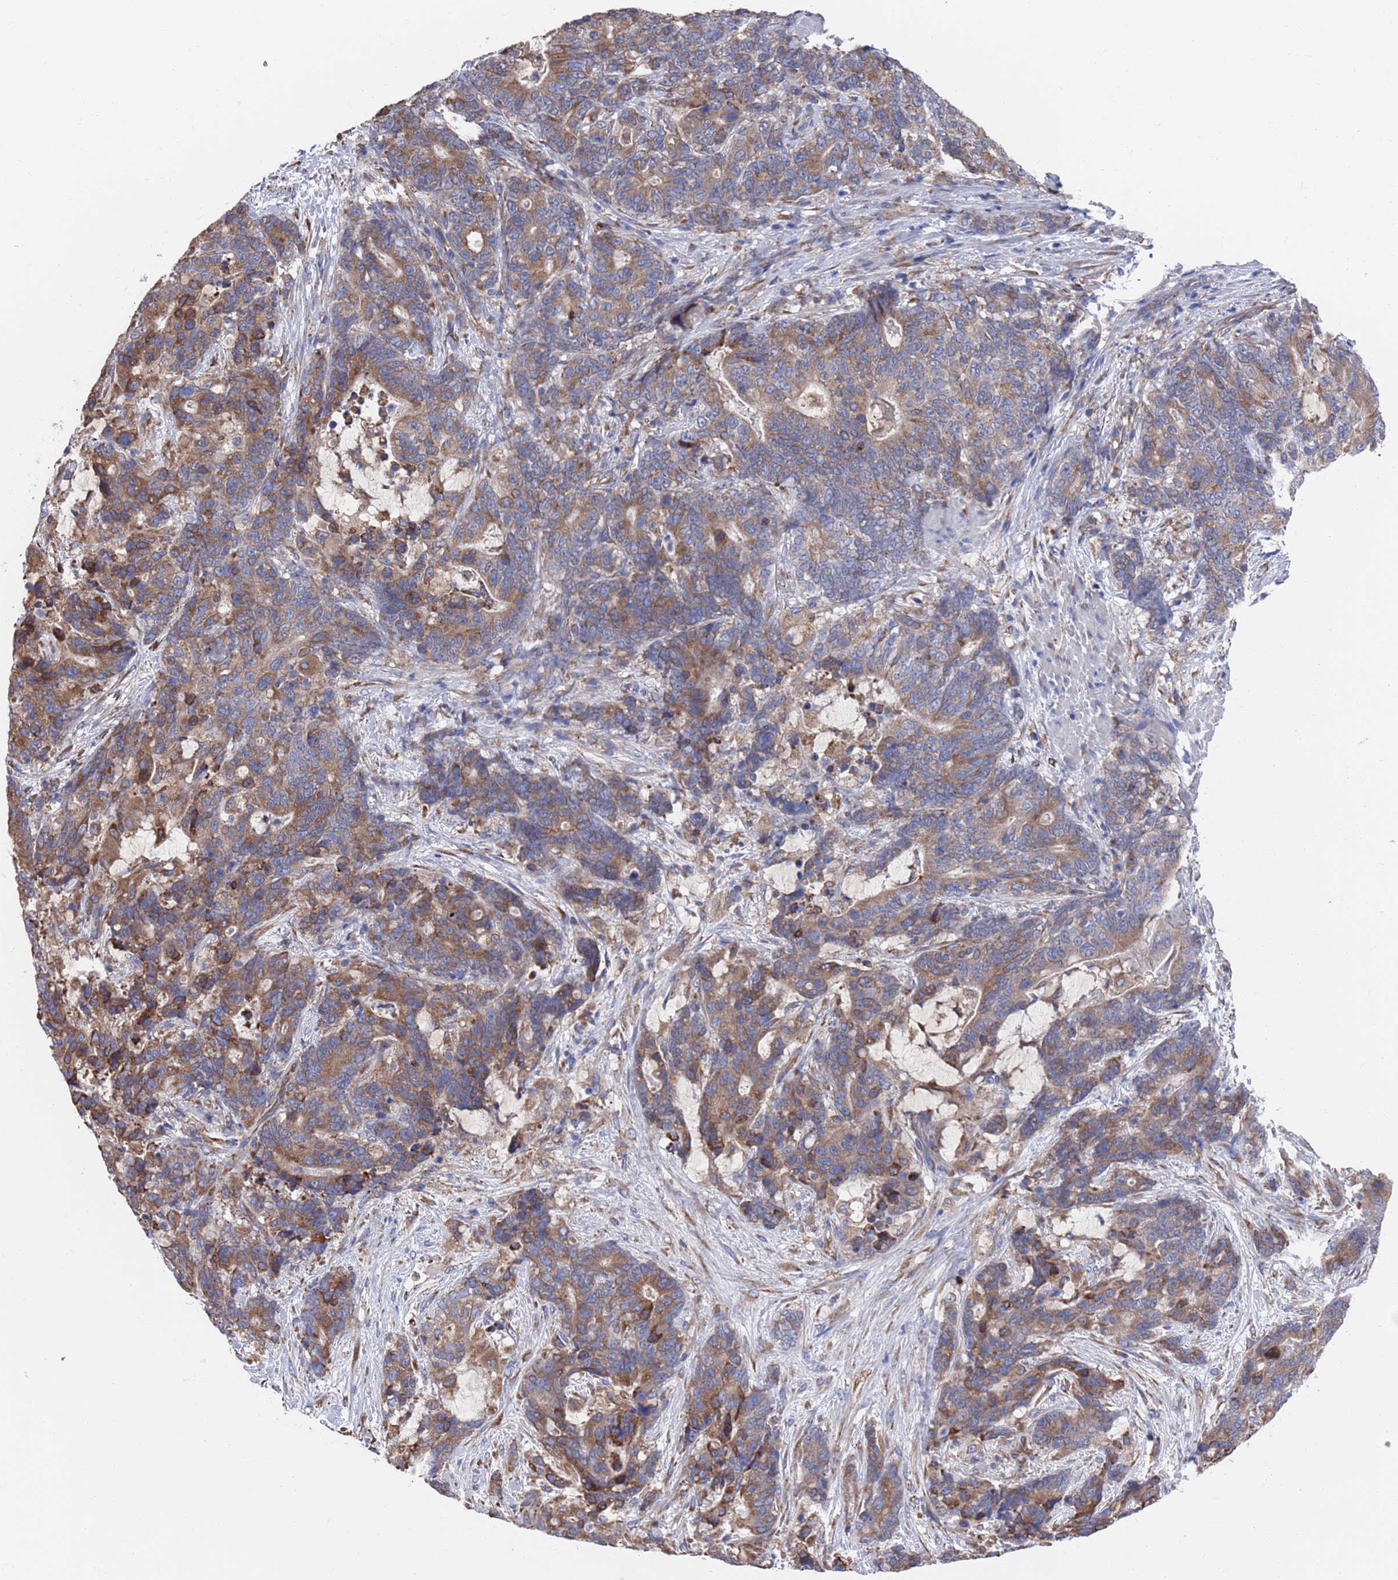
{"staining": {"intensity": "moderate", "quantity": ">75%", "location": "cytoplasmic/membranous"}, "tissue": "stomach cancer", "cell_type": "Tumor cells", "image_type": "cancer", "snomed": [{"axis": "morphology", "description": "Normal tissue, NOS"}, {"axis": "morphology", "description": "Adenocarcinoma, NOS"}, {"axis": "topography", "description": "Stomach"}], "caption": "Protein expression analysis of human stomach cancer reveals moderate cytoplasmic/membranous expression in approximately >75% of tumor cells. Immunohistochemistry (ihc) stains the protein of interest in brown and the nuclei are stained blue.", "gene": "GID8", "patient": {"sex": "female", "age": 64}}